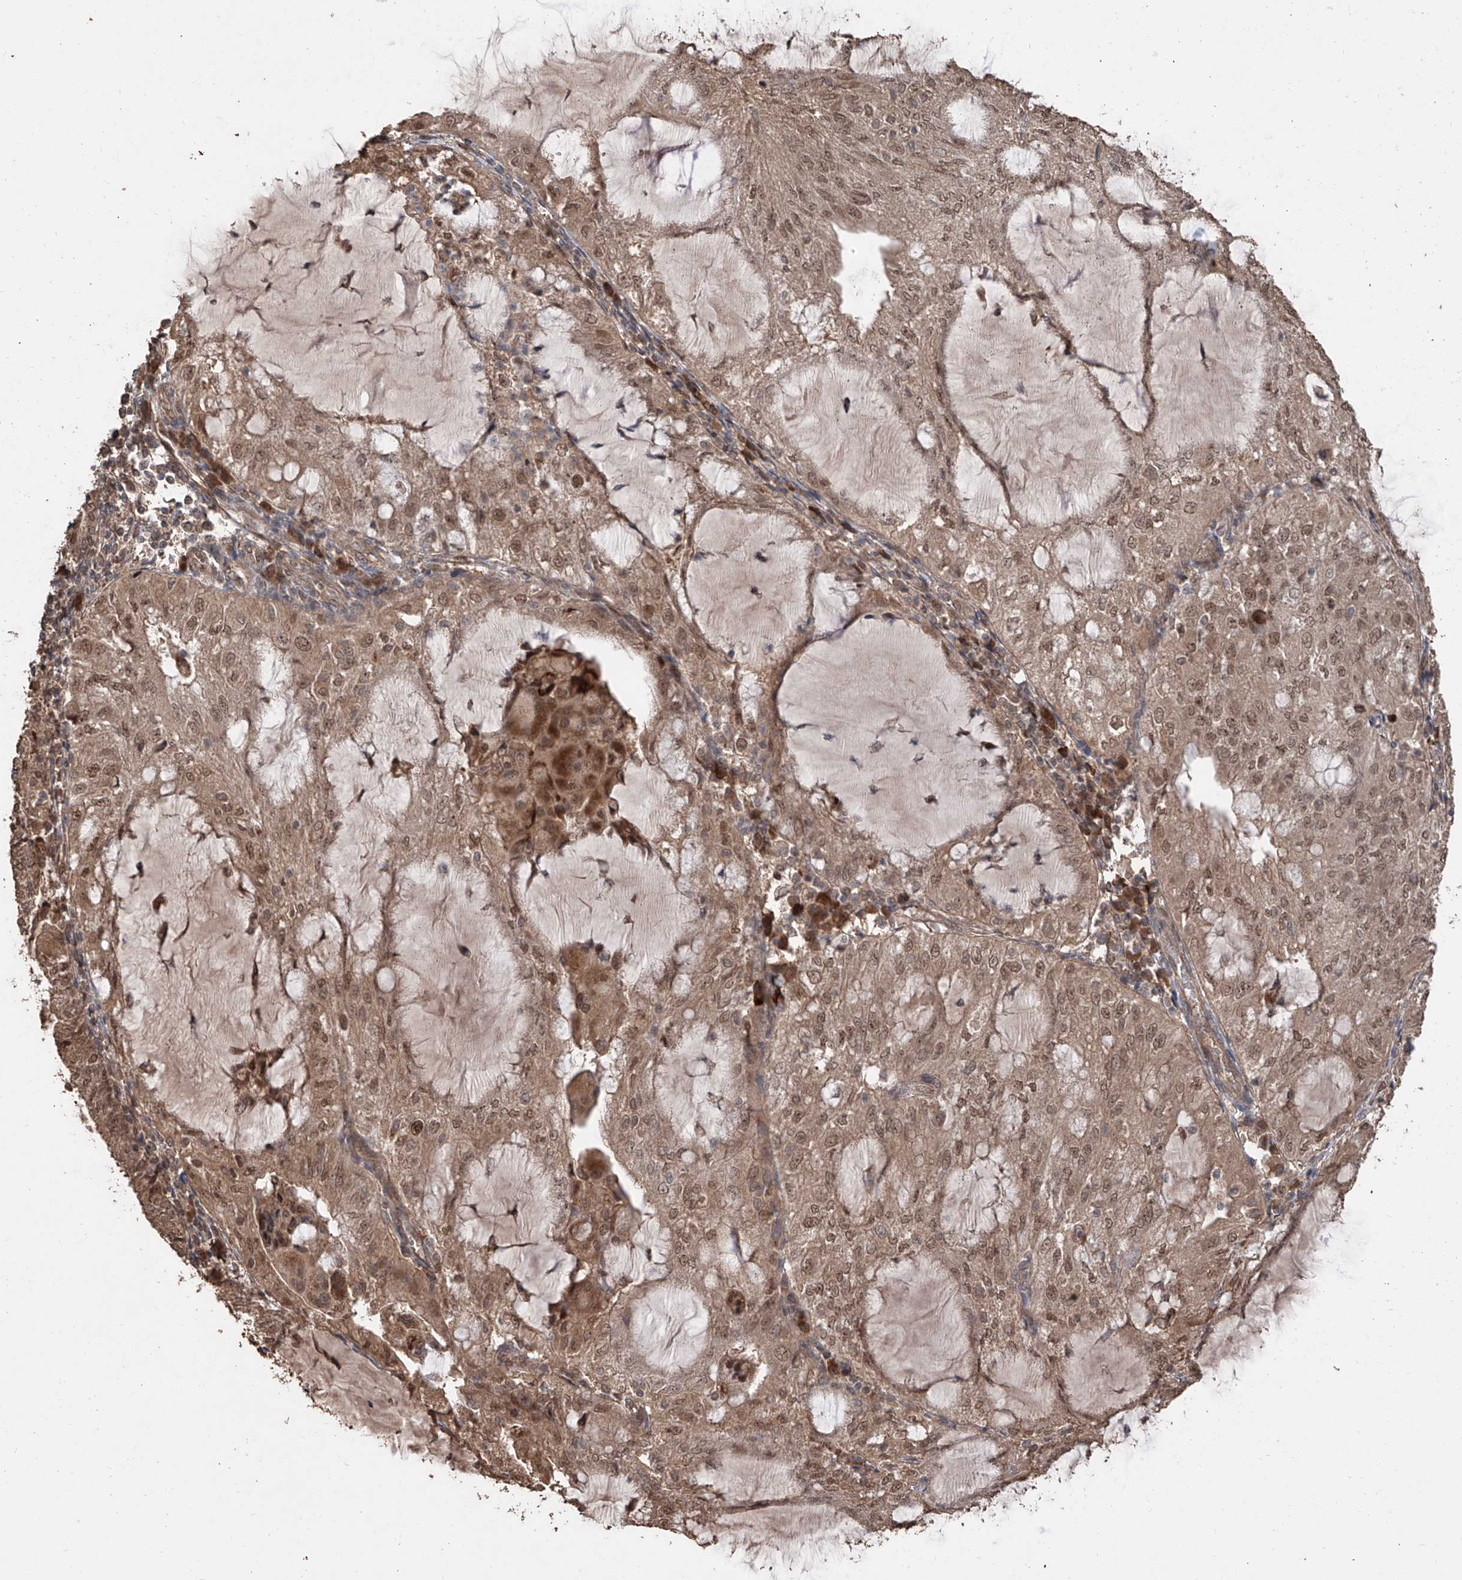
{"staining": {"intensity": "moderate", "quantity": ">75%", "location": "cytoplasmic/membranous,nuclear"}, "tissue": "endometrial cancer", "cell_type": "Tumor cells", "image_type": "cancer", "snomed": [{"axis": "morphology", "description": "Adenocarcinoma, NOS"}, {"axis": "topography", "description": "Endometrium"}], "caption": "Endometrial cancer stained with a protein marker displays moderate staining in tumor cells.", "gene": "FAM135A", "patient": {"sex": "female", "age": 81}}